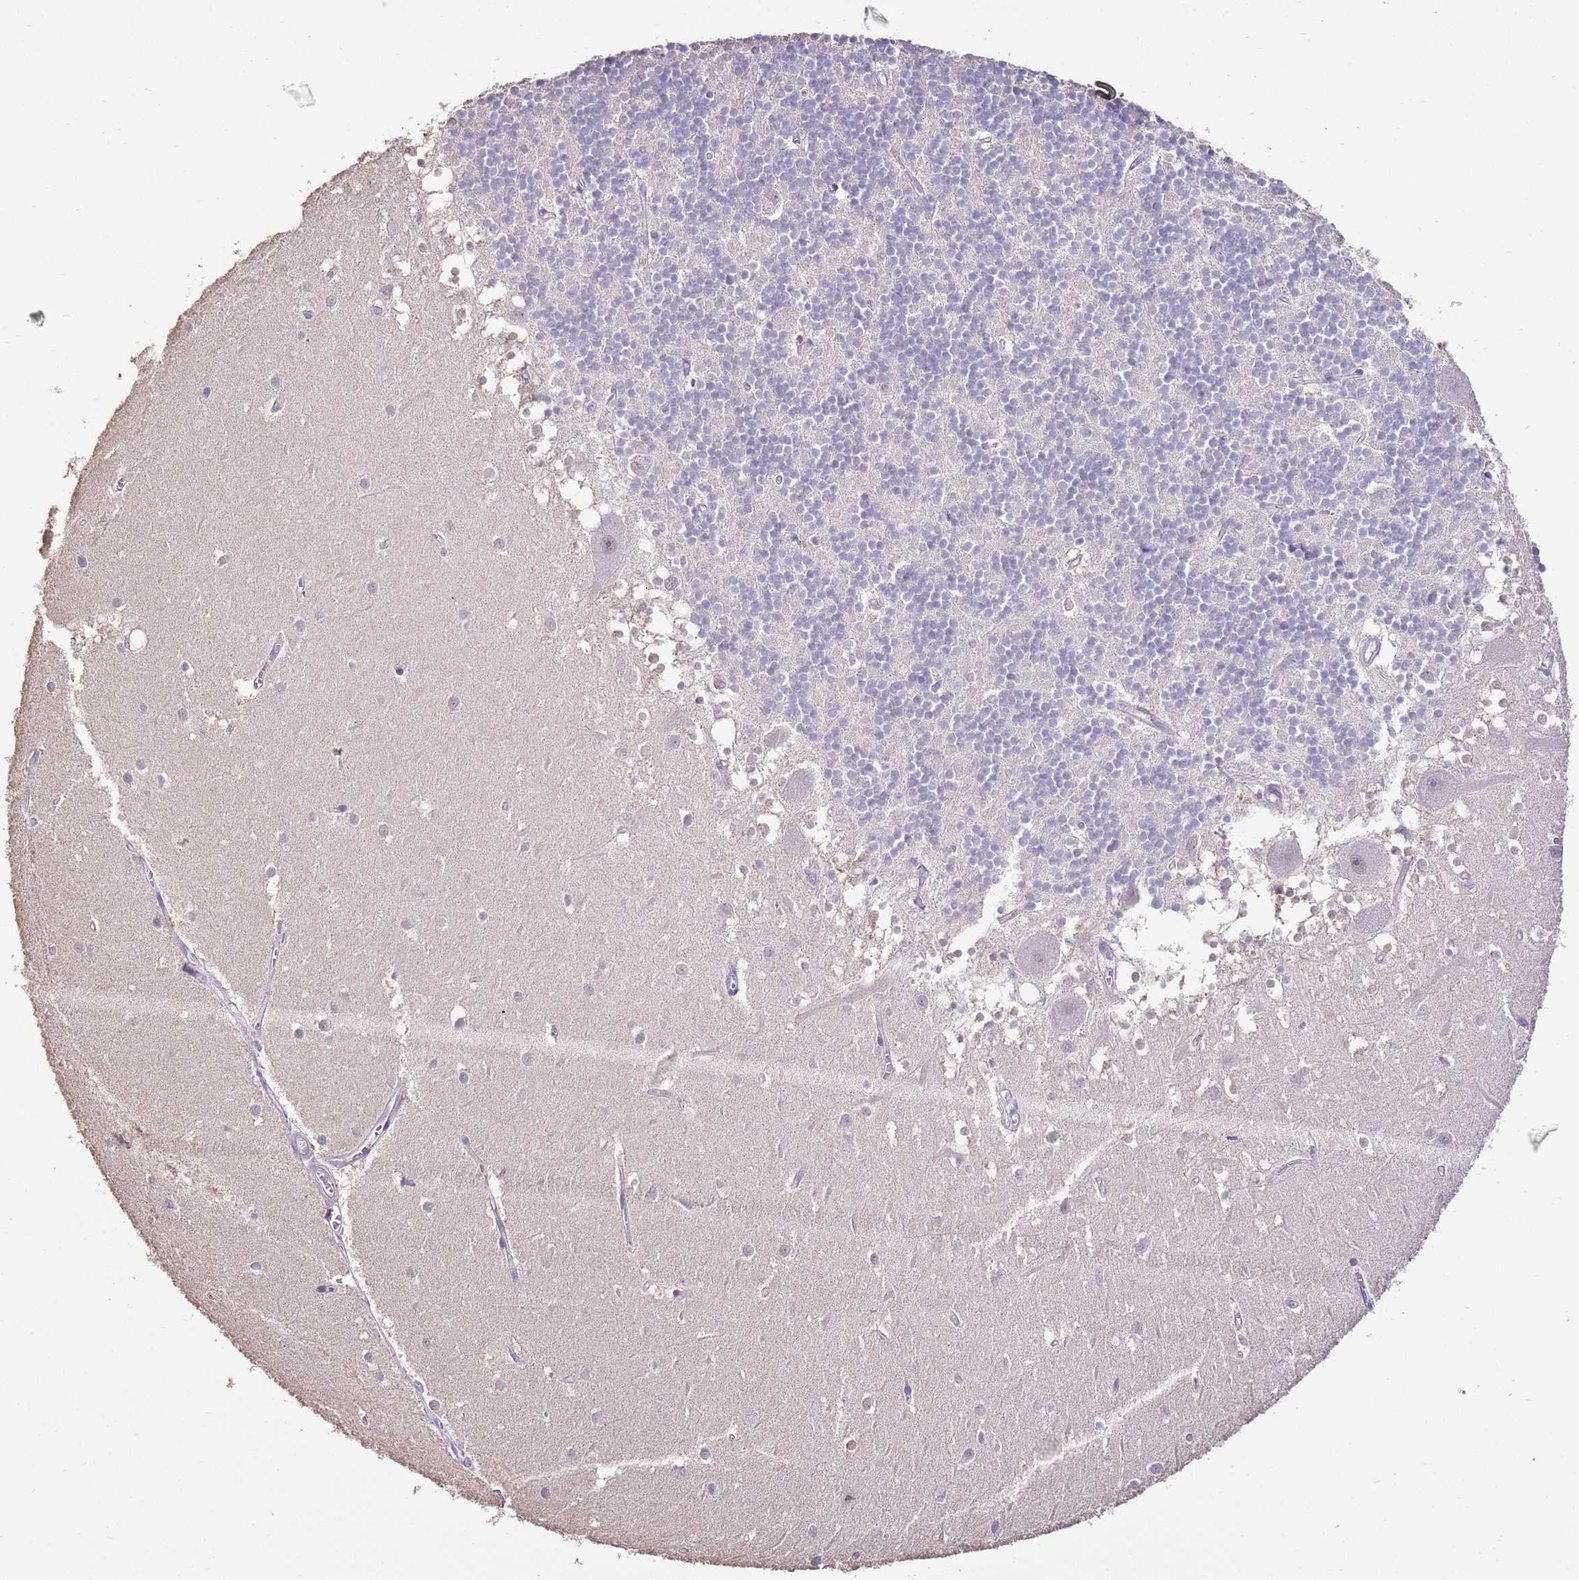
{"staining": {"intensity": "negative", "quantity": "none", "location": "none"}, "tissue": "cerebellum", "cell_type": "Cells in granular layer", "image_type": "normal", "snomed": [{"axis": "morphology", "description": "Normal tissue, NOS"}, {"axis": "topography", "description": "Cerebellum"}], "caption": "Immunohistochemistry of normal human cerebellum shows no expression in cells in granular layer. (IHC, brightfield microscopy, high magnification).", "gene": "IZUMO4", "patient": {"sex": "male", "age": 54}}